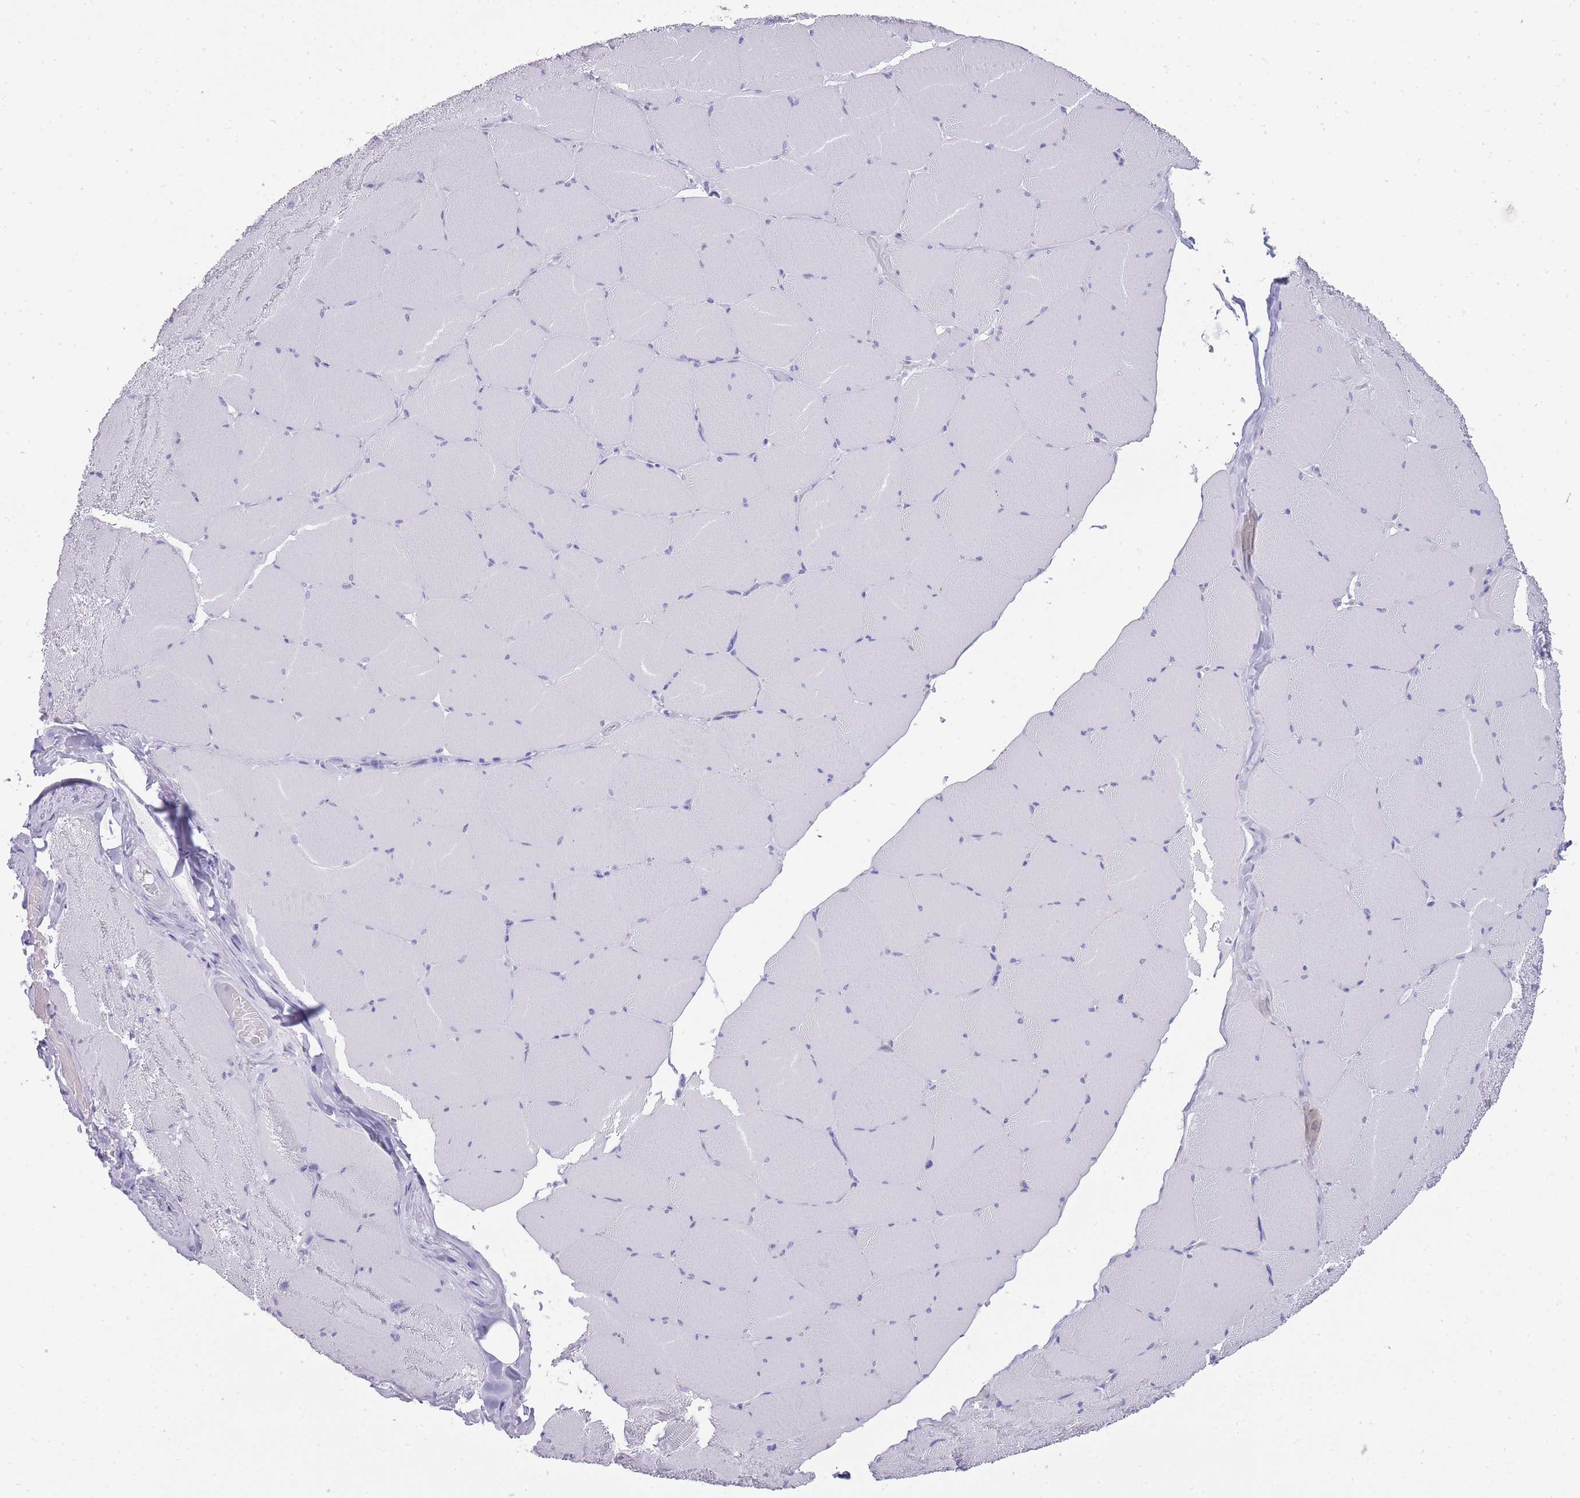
{"staining": {"intensity": "negative", "quantity": "none", "location": "none"}, "tissue": "skeletal muscle", "cell_type": "Myocytes", "image_type": "normal", "snomed": [{"axis": "morphology", "description": "Normal tissue, NOS"}, {"axis": "topography", "description": "Skeletal muscle"}, {"axis": "topography", "description": "Head-Neck"}], "caption": "This is a histopathology image of immunohistochemistry staining of benign skeletal muscle, which shows no positivity in myocytes.", "gene": "INS", "patient": {"sex": "male", "age": 66}}